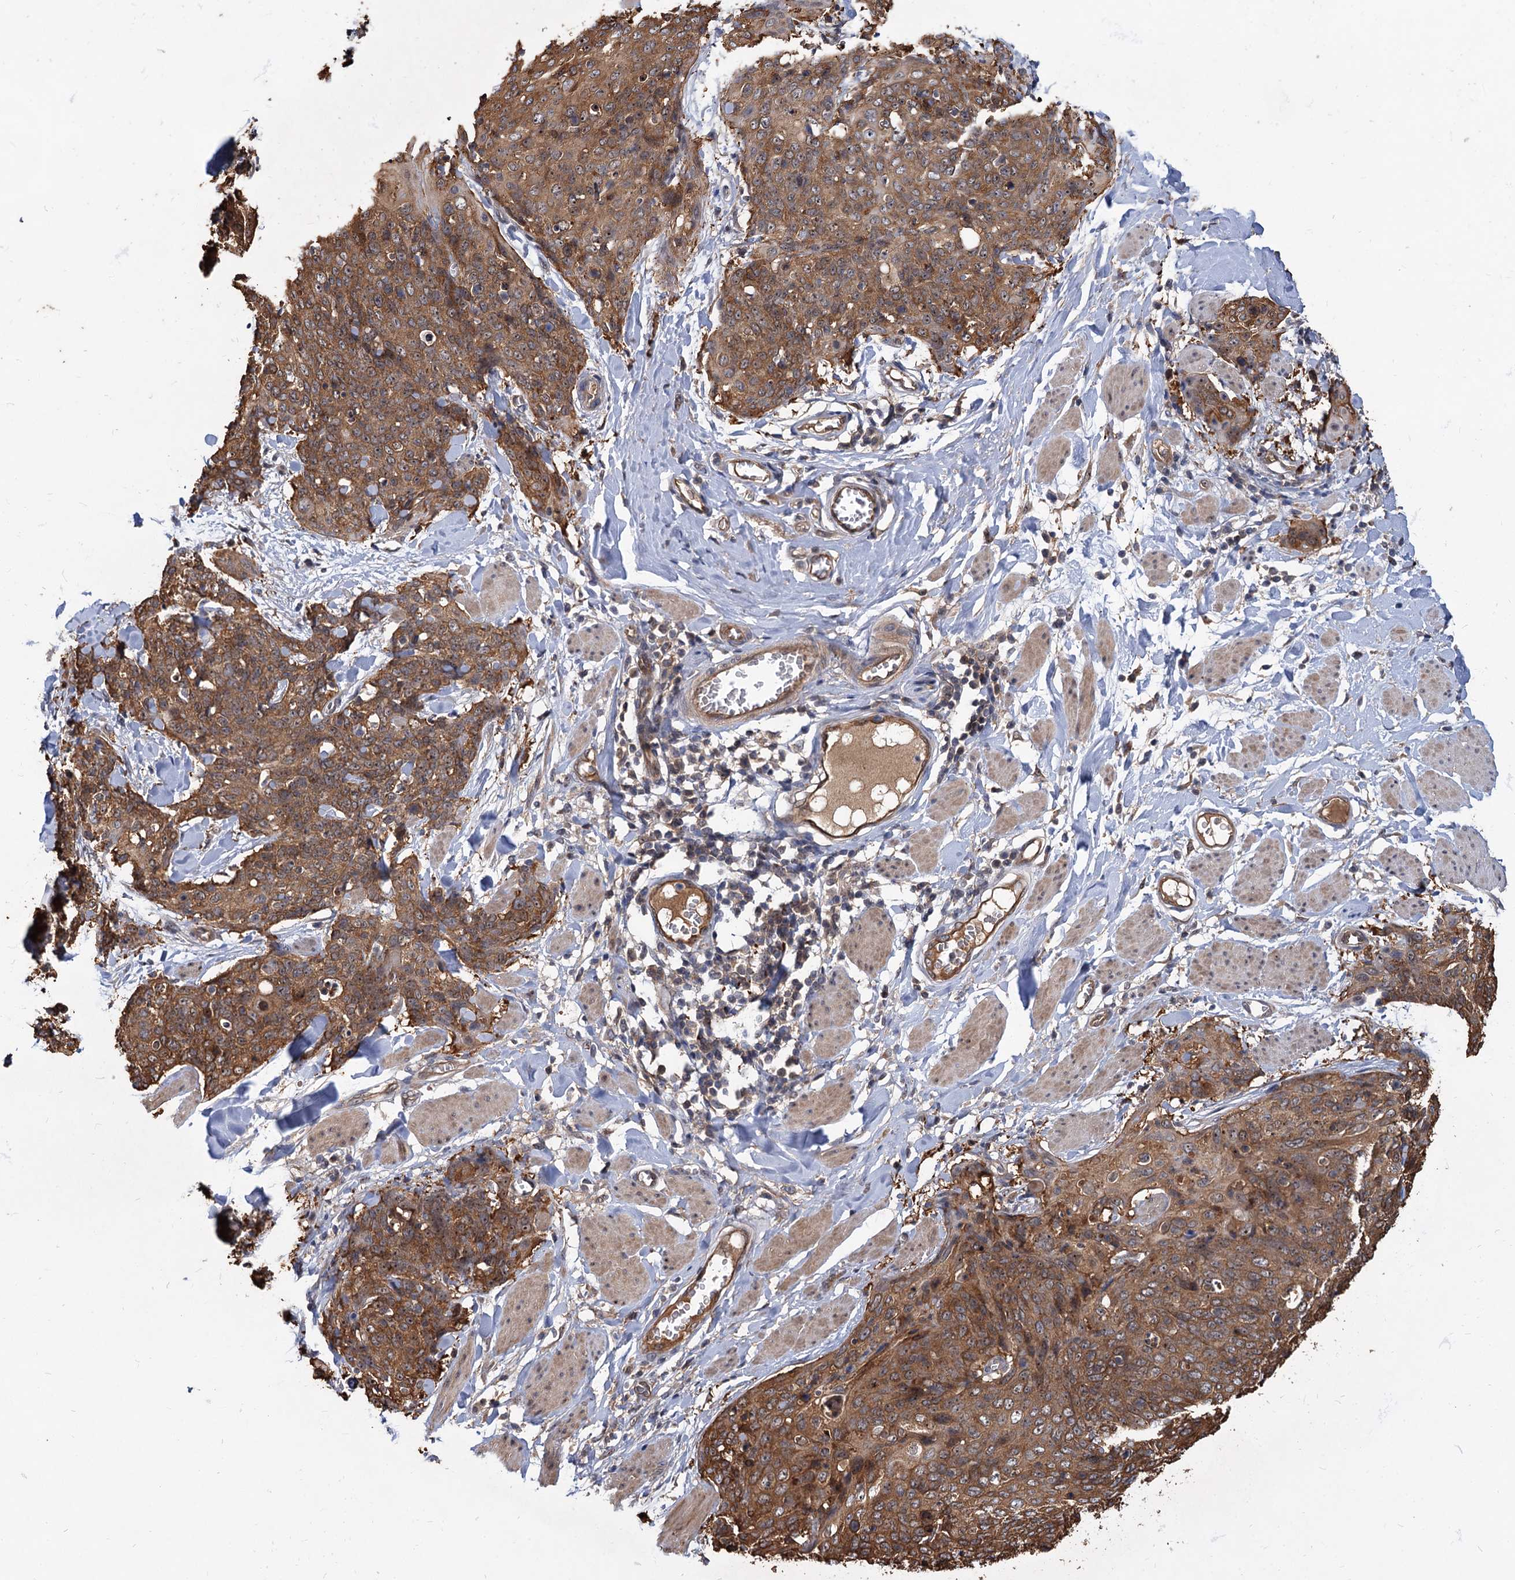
{"staining": {"intensity": "strong", "quantity": ">75%", "location": "cytoplasmic/membranous"}, "tissue": "skin cancer", "cell_type": "Tumor cells", "image_type": "cancer", "snomed": [{"axis": "morphology", "description": "Squamous cell carcinoma, NOS"}, {"axis": "topography", "description": "Skin"}, {"axis": "topography", "description": "Vulva"}], "caption": "Immunohistochemical staining of skin cancer demonstrates high levels of strong cytoplasmic/membranous protein positivity in about >75% of tumor cells. The protein of interest is shown in brown color, while the nuclei are stained blue.", "gene": "SNX15", "patient": {"sex": "female", "age": 85}}